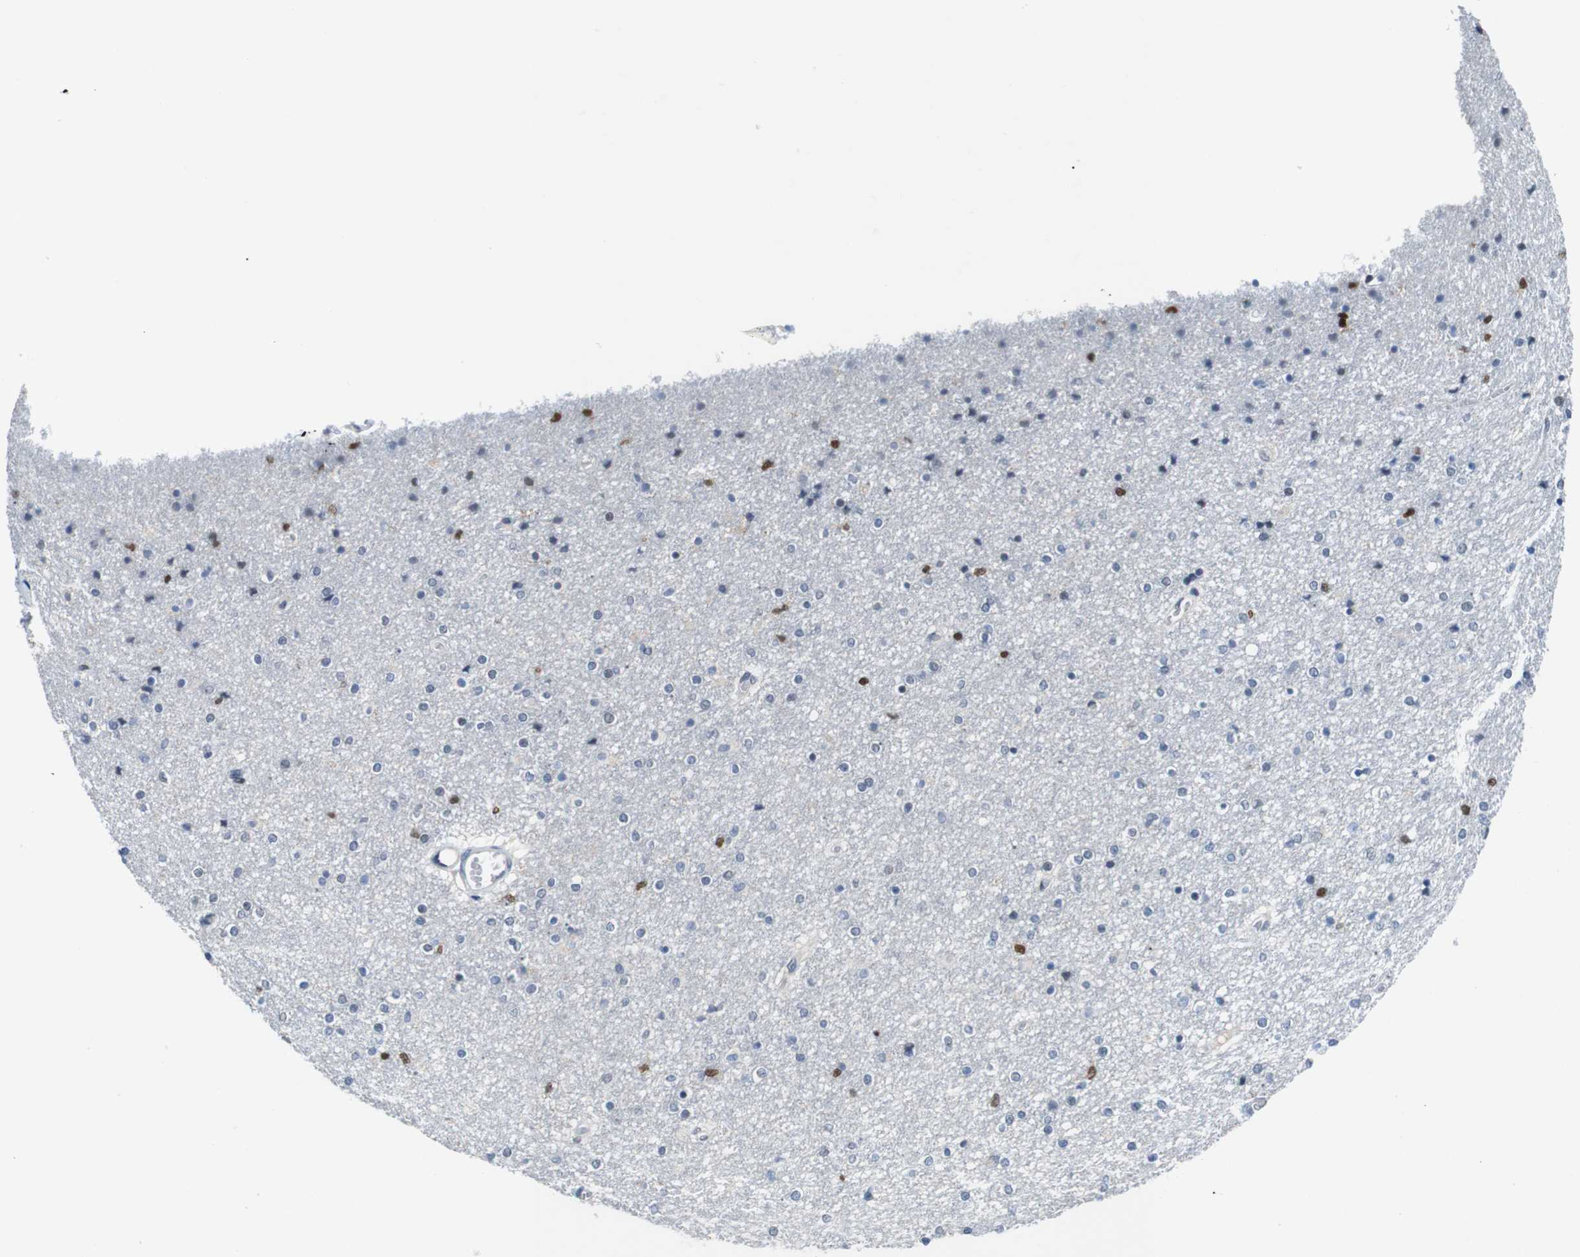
{"staining": {"intensity": "strong", "quantity": "<25%", "location": "nuclear"}, "tissue": "caudate", "cell_type": "Glial cells", "image_type": "normal", "snomed": [{"axis": "morphology", "description": "Normal tissue, NOS"}, {"axis": "topography", "description": "Lateral ventricle wall"}], "caption": "Caudate stained with DAB immunohistochemistry reveals medium levels of strong nuclear positivity in approximately <25% of glial cells.", "gene": "IRF8", "patient": {"sex": "female", "age": 54}}